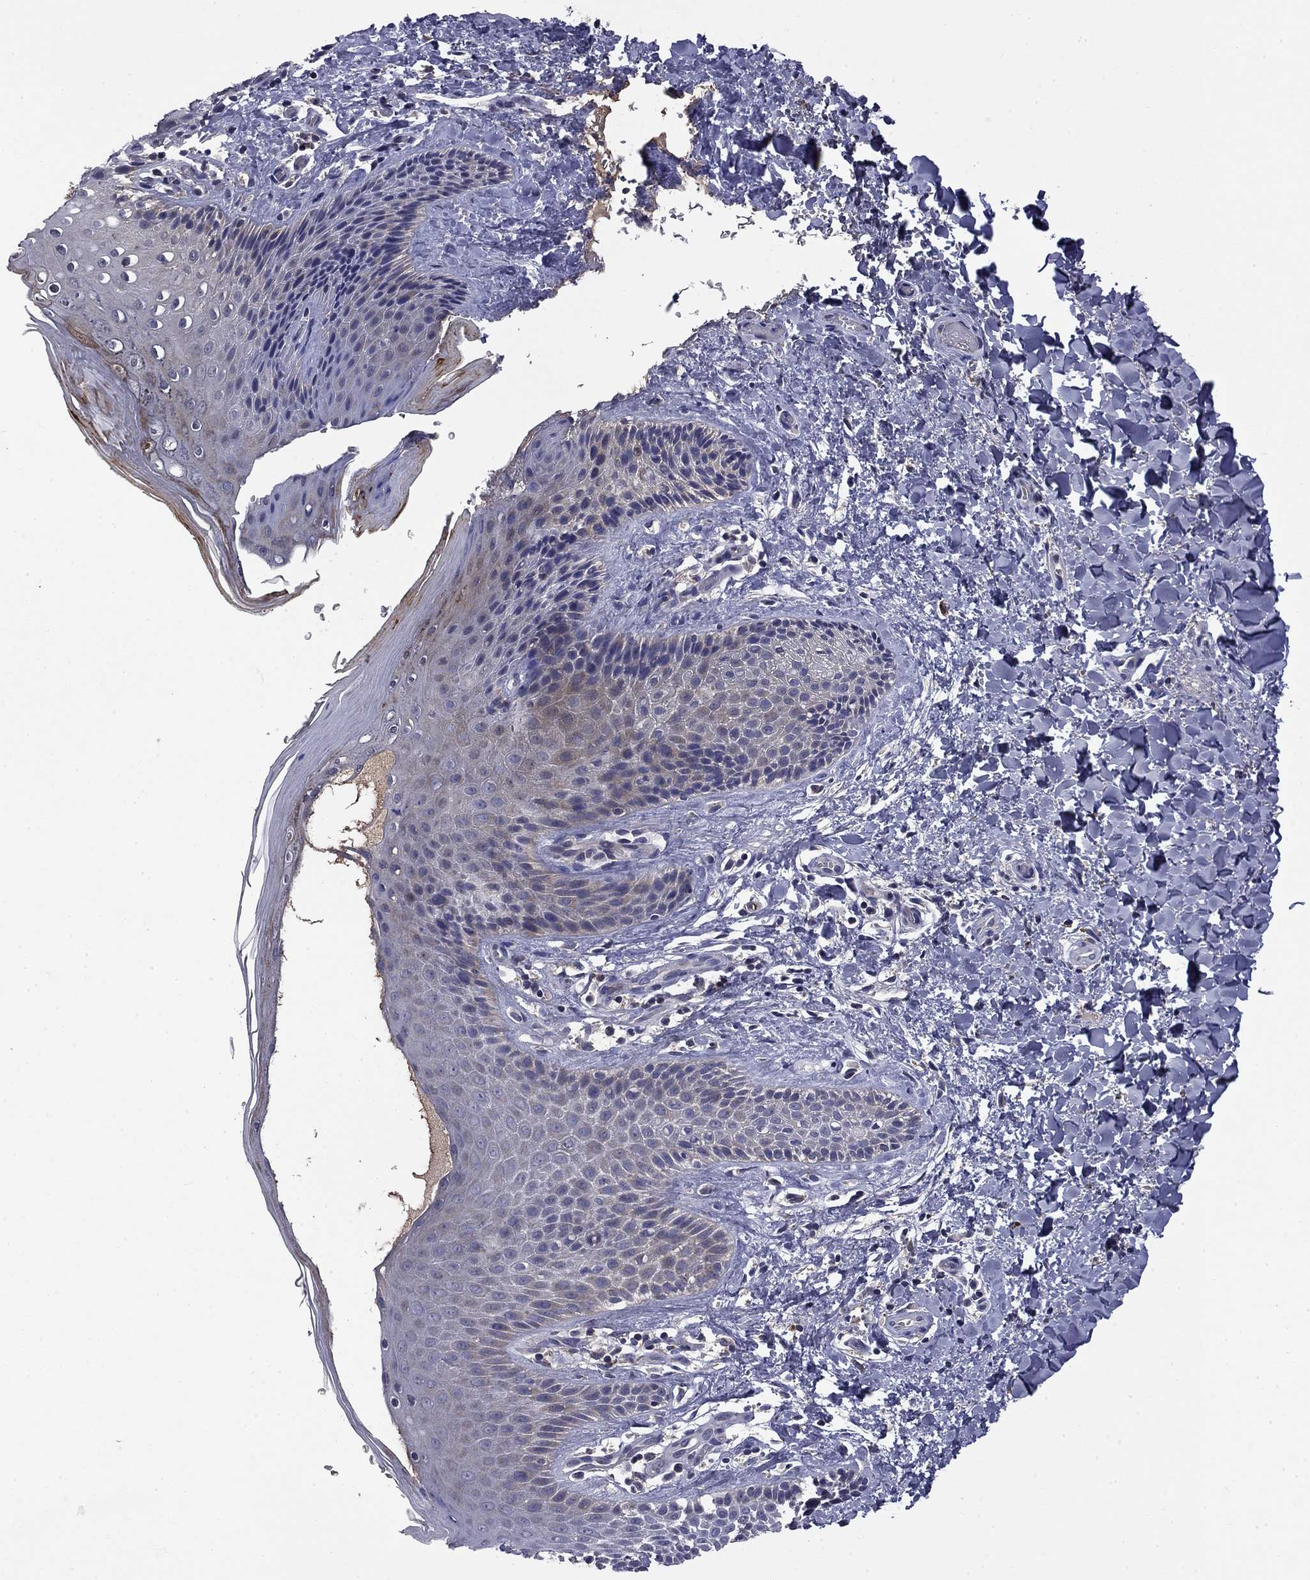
{"staining": {"intensity": "moderate", "quantity": "<25%", "location": "cytoplasmic/membranous"}, "tissue": "skin", "cell_type": "Epidermal cells", "image_type": "normal", "snomed": [{"axis": "morphology", "description": "Normal tissue, NOS"}, {"axis": "topography", "description": "Anal"}], "caption": "Skin stained with DAB IHC reveals low levels of moderate cytoplasmic/membranous expression in about <25% of epidermal cells. (DAB IHC with brightfield microscopy, high magnification).", "gene": "CEACAM7", "patient": {"sex": "male", "age": 36}}